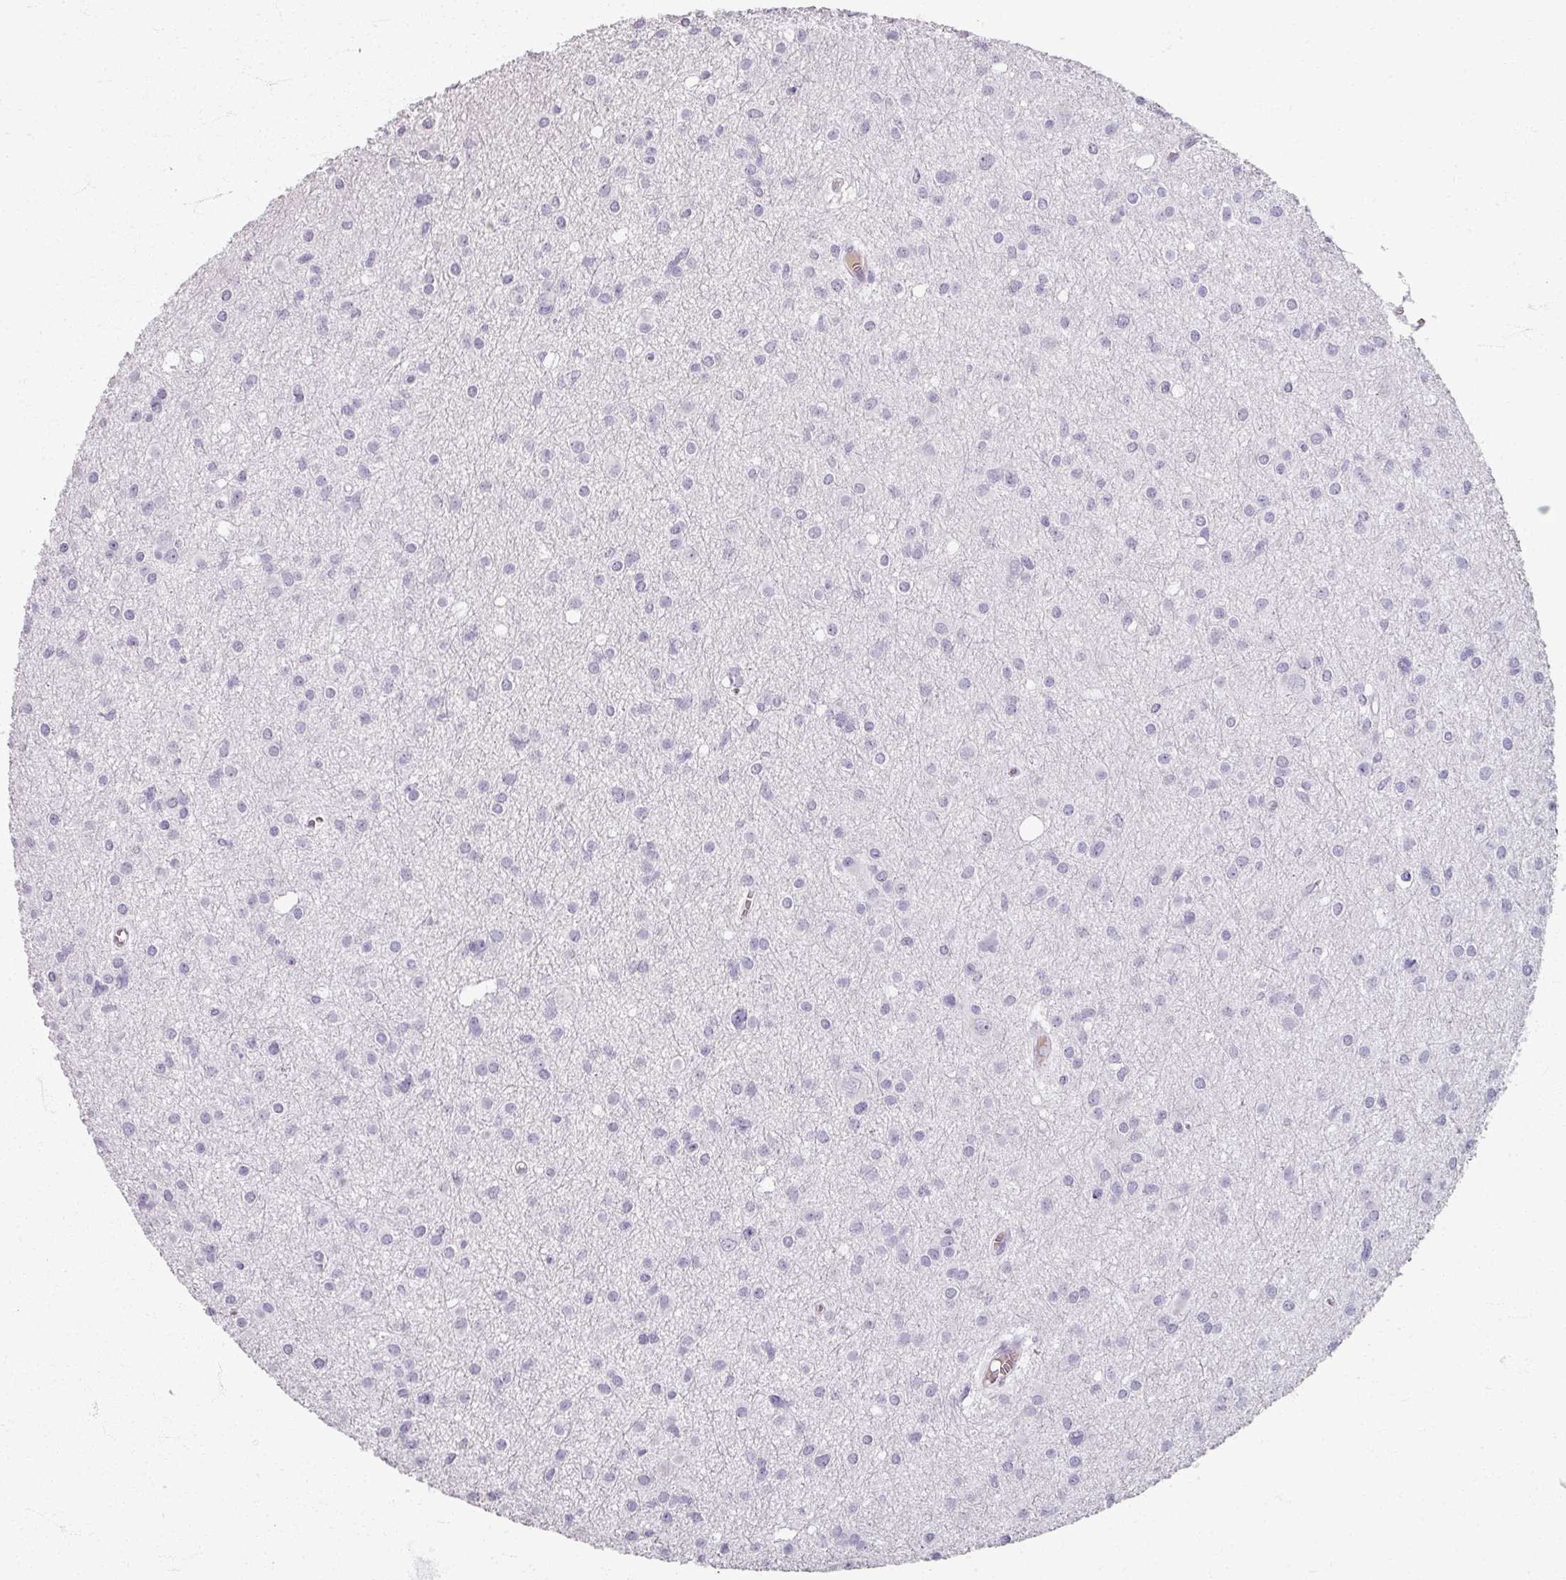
{"staining": {"intensity": "negative", "quantity": "none", "location": "none"}, "tissue": "glioma", "cell_type": "Tumor cells", "image_type": "cancer", "snomed": [{"axis": "morphology", "description": "Glioma, malignant, High grade"}, {"axis": "topography", "description": "Brain"}], "caption": "This image is of malignant high-grade glioma stained with immunohistochemistry (IHC) to label a protein in brown with the nuclei are counter-stained blue. There is no expression in tumor cells.", "gene": "REG3G", "patient": {"sex": "male", "age": 23}}